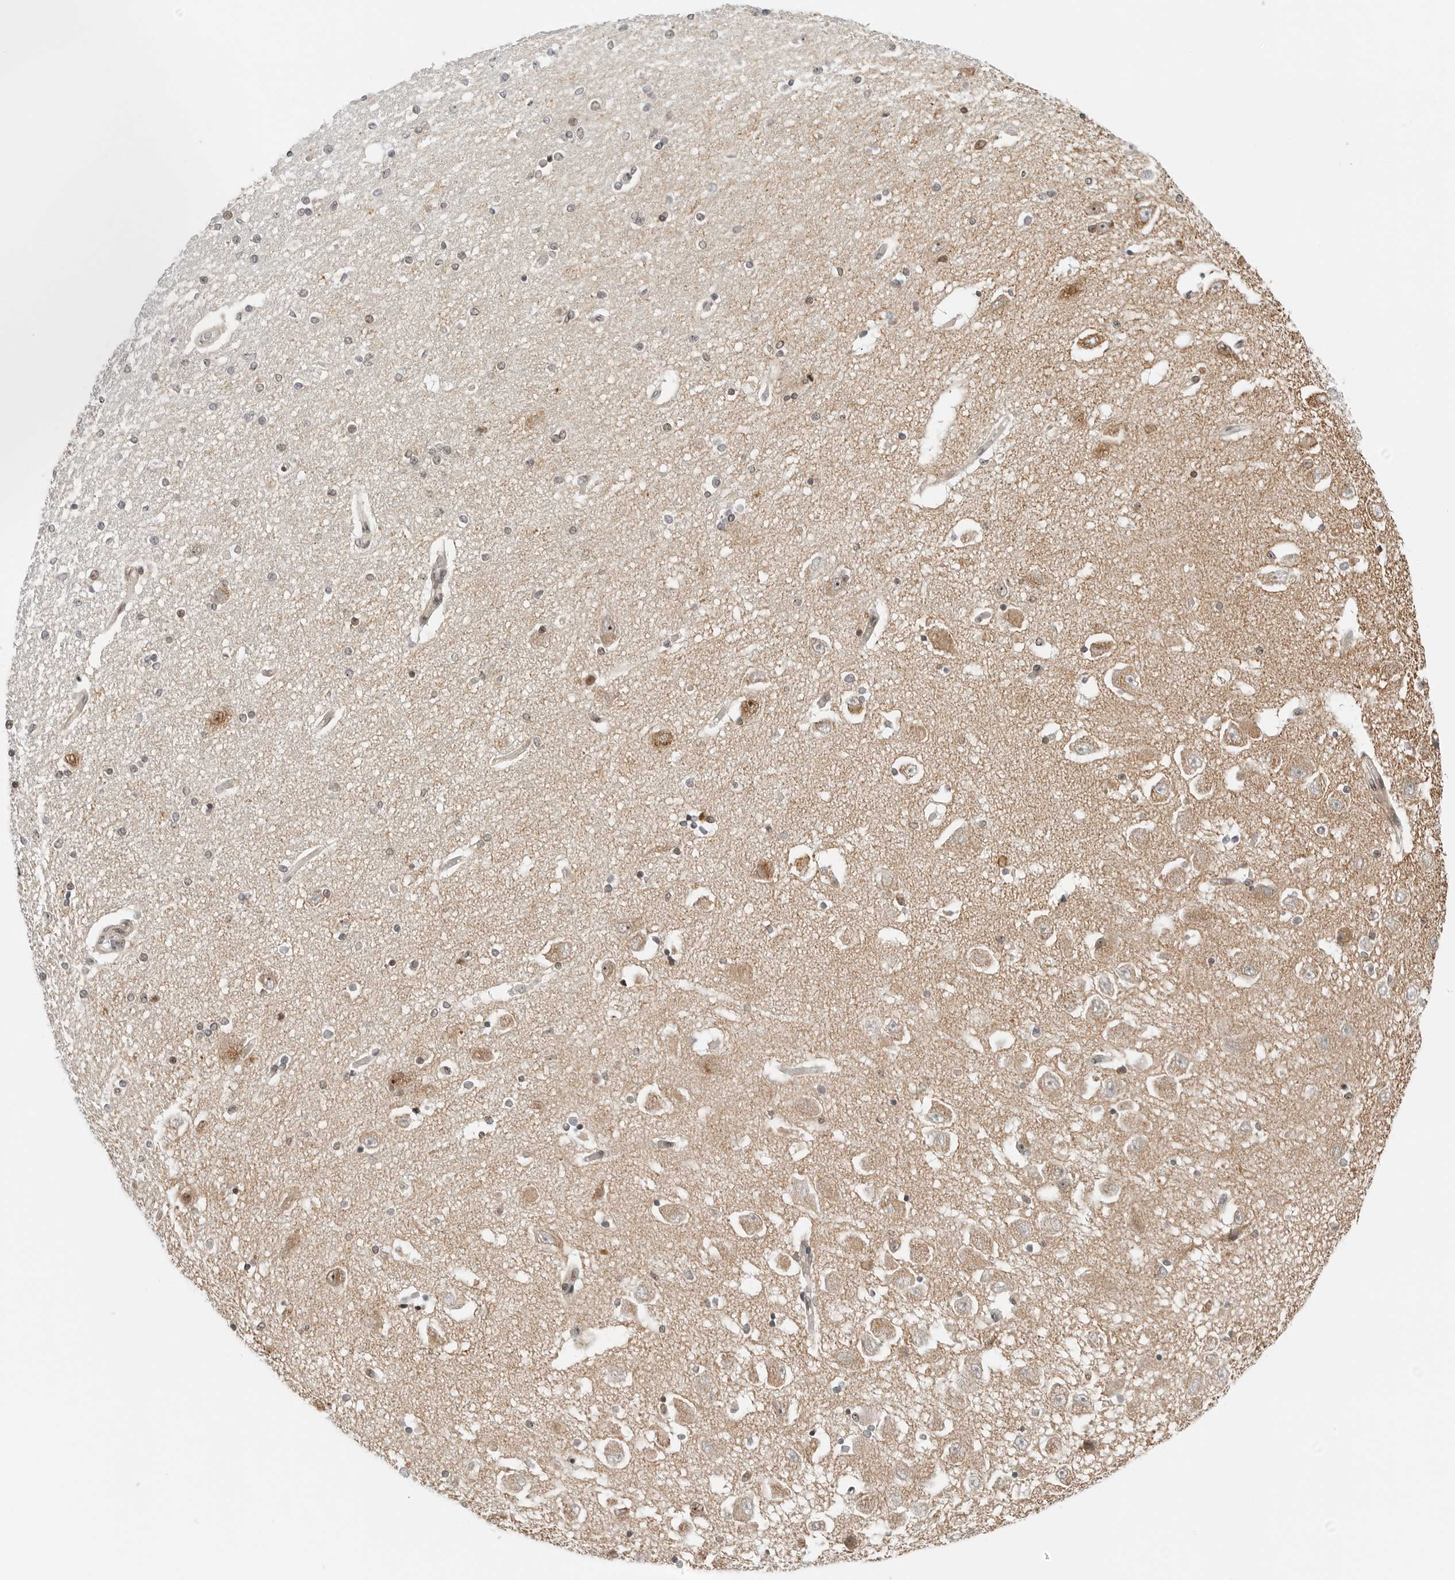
{"staining": {"intensity": "weak", "quantity": "<25%", "location": "cytoplasmic/membranous,nuclear"}, "tissue": "hippocampus", "cell_type": "Glial cells", "image_type": "normal", "snomed": [{"axis": "morphology", "description": "Normal tissue, NOS"}, {"axis": "topography", "description": "Hippocampus"}], "caption": "Immunohistochemistry of normal hippocampus exhibits no staining in glial cells. The staining is performed using DAB (3,3'-diaminobenzidine) brown chromogen with nuclei counter-stained in using hematoxylin.", "gene": "RIMKLA", "patient": {"sex": "female", "age": 54}}